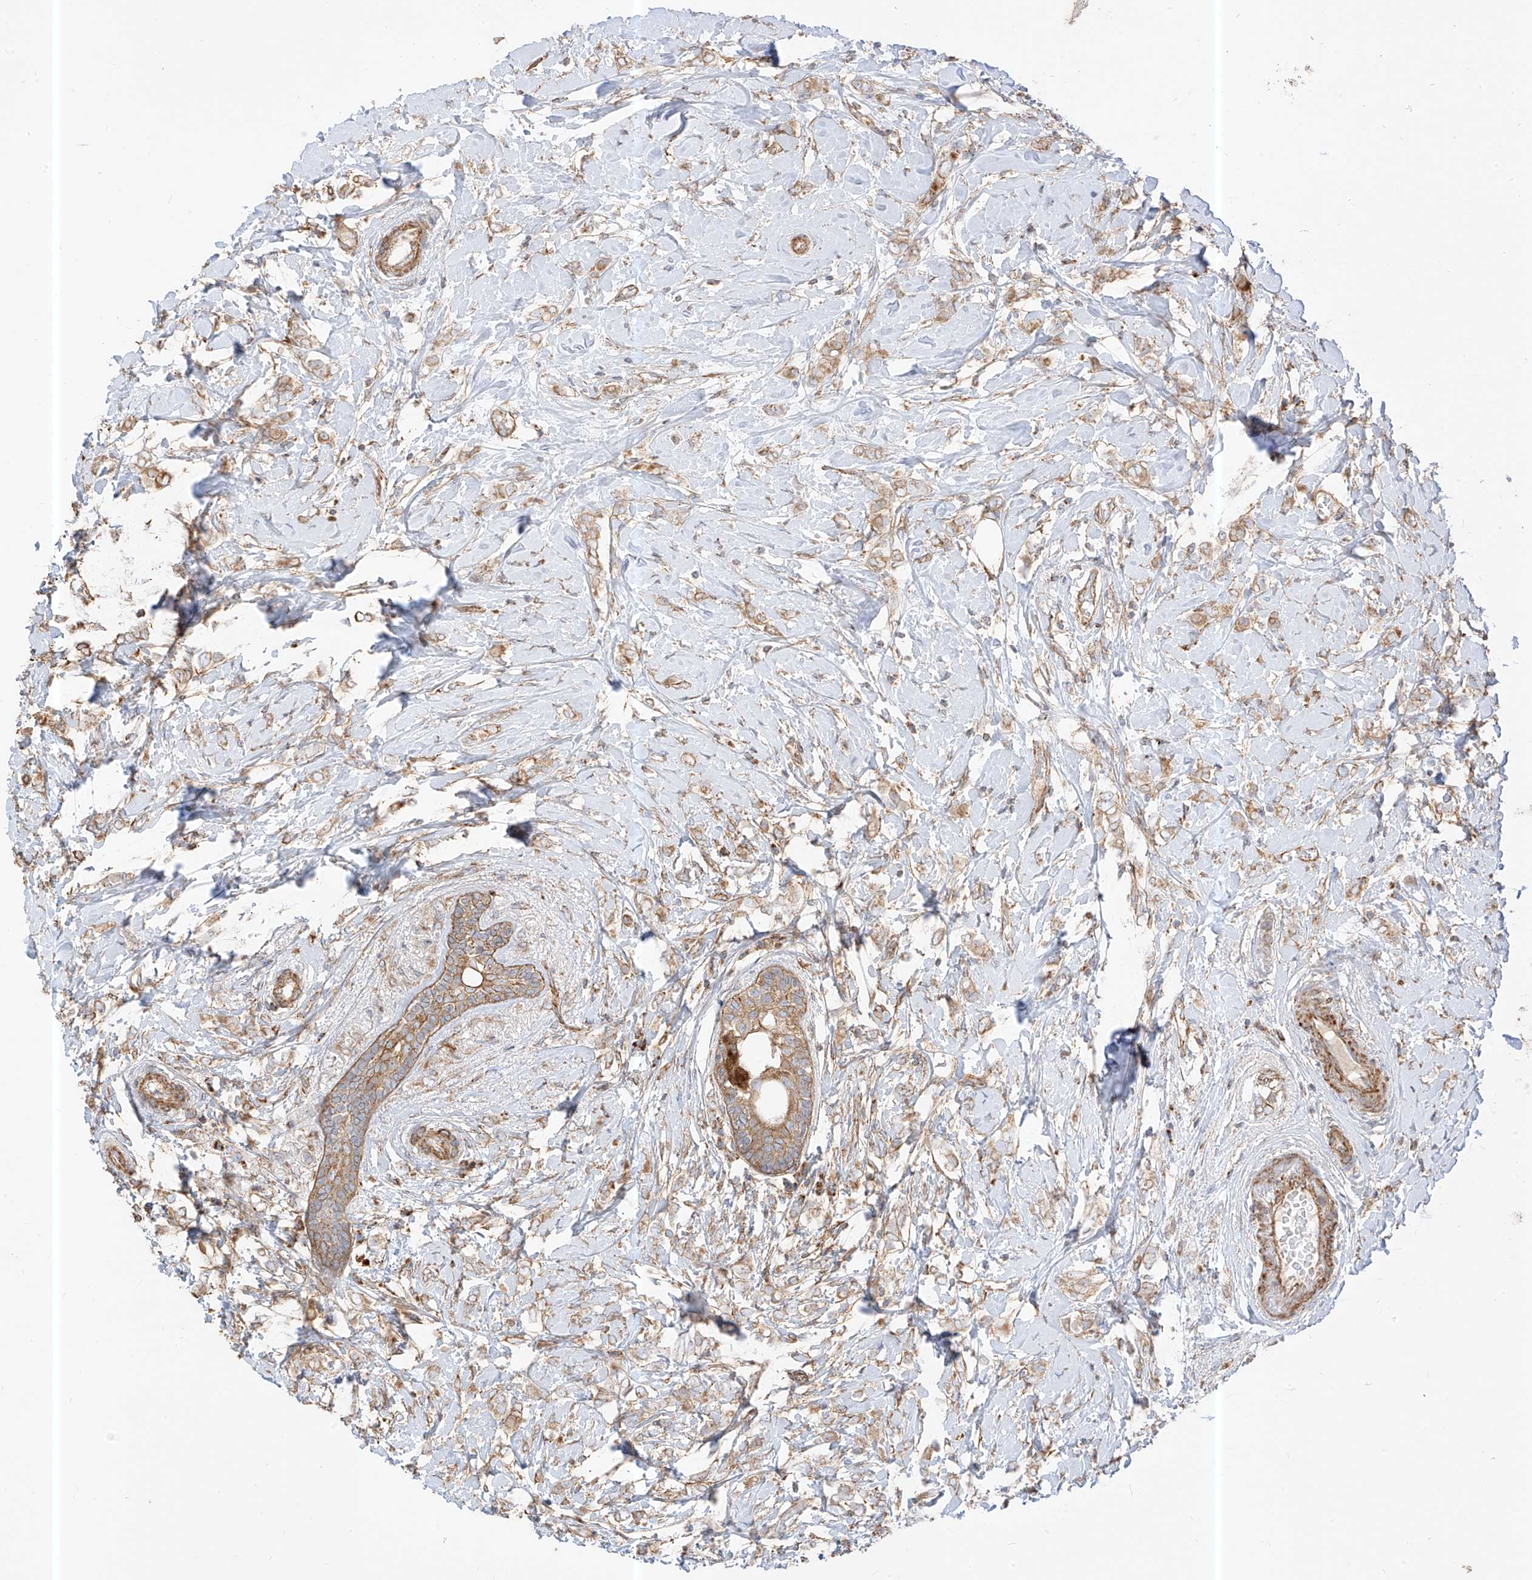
{"staining": {"intensity": "moderate", "quantity": ">75%", "location": "cytoplasmic/membranous"}, "tissue": "breast cancer", "cell_type": "Tumor cells", "image_type": "cancer", "snomed": [{"axis": "morphology", "description": "Normal tissue, NOS"}, {"axis": "morphology", "description": "Lobular carcinoma"}, {"axis": "topography", "description": "Breast"}], "caption": "The image reveals staining of breast cancer (lobular carcinoma), revealing moderate cytoplasmic/membranous protein positivity (brown color) within tumor cells.", "gene": "PLCL1", "patient": {"sex": "female", "age": 47}}